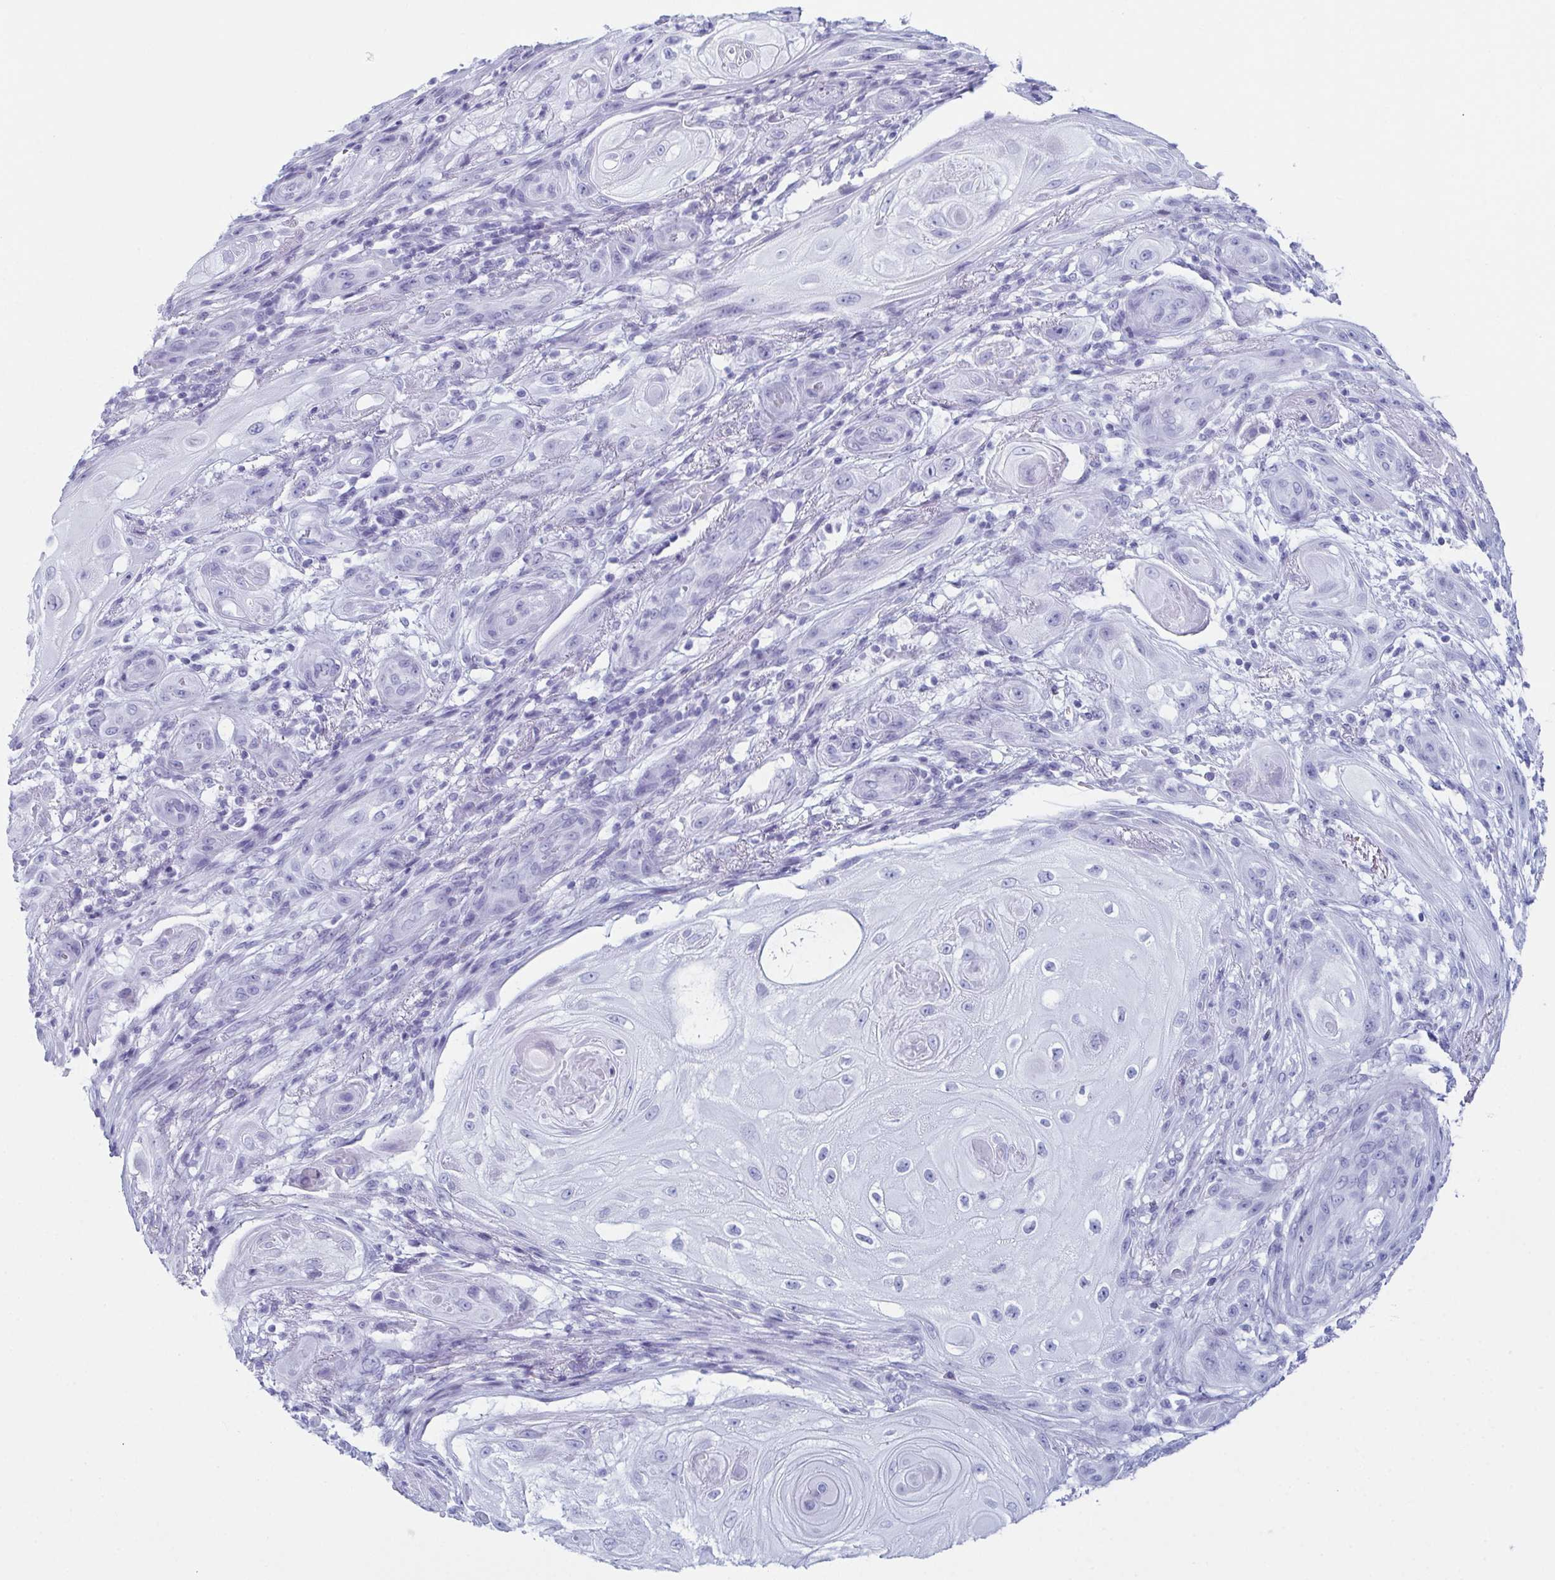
{"staining": {"intensity": "negative", "quantity": "none", "location": "none"}, "tissue": "skin cancer", "cell_type": "Tumor cells", "image_type": "cancer", "snomed": [{"axis": "morphology", "description": "Squamous cell carcinoma, NOS"}, {"axis": "topography", "description": "Skin"}], "caption": "Tumor cells are negative for protein expression in human skin cancer (squamous cell carcinoma). (Immunohistochemistry, brightfield microscopy, high magnification).", "gene": "ENKUR", "patient": {"sex": "male", "age": 62}}